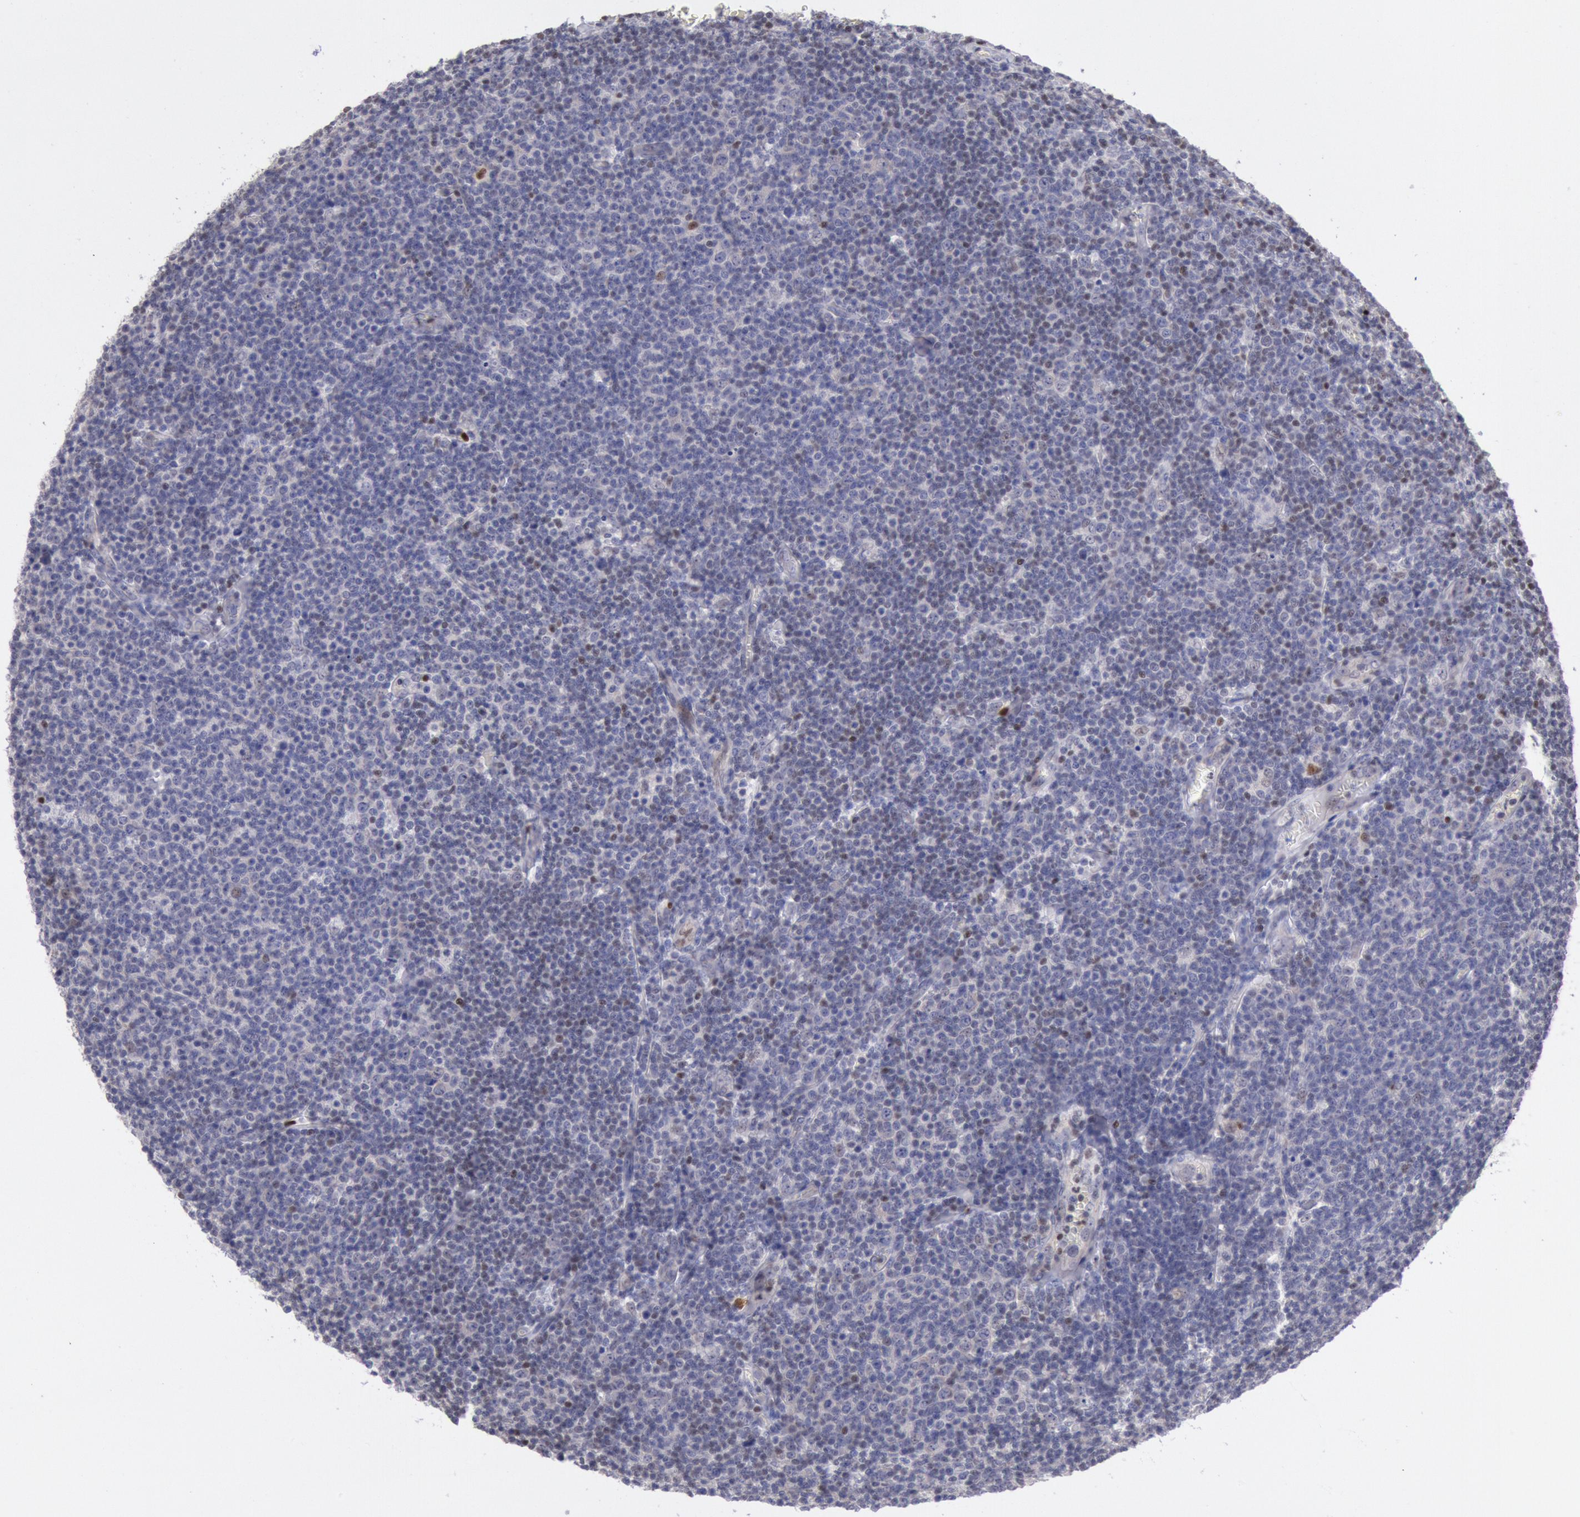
{"staining": {"intensity": "negative", "quantity": "none", "location": "none"}, "tissue": "lymphoma", "cell_type": "Tumor cells", "image_type": "cancer", "snomed": [{"axis": "morphology", "description": "Malignant lymphoma, non-Hodgkin's type, Low grade"}, {"axis": "topography", "description": "Lymph node"}], "caption": "This image is of malignant lymphoma, non-Hodgkin's type (low-grade) stained with immunohistochemistry (IHC) to label a protein in brown with the nuclei are counter-stained blue. There is no expression in tumor cells.", "gene": "RPS6KA5", "patient": {"sex": "male", "age": 74}}